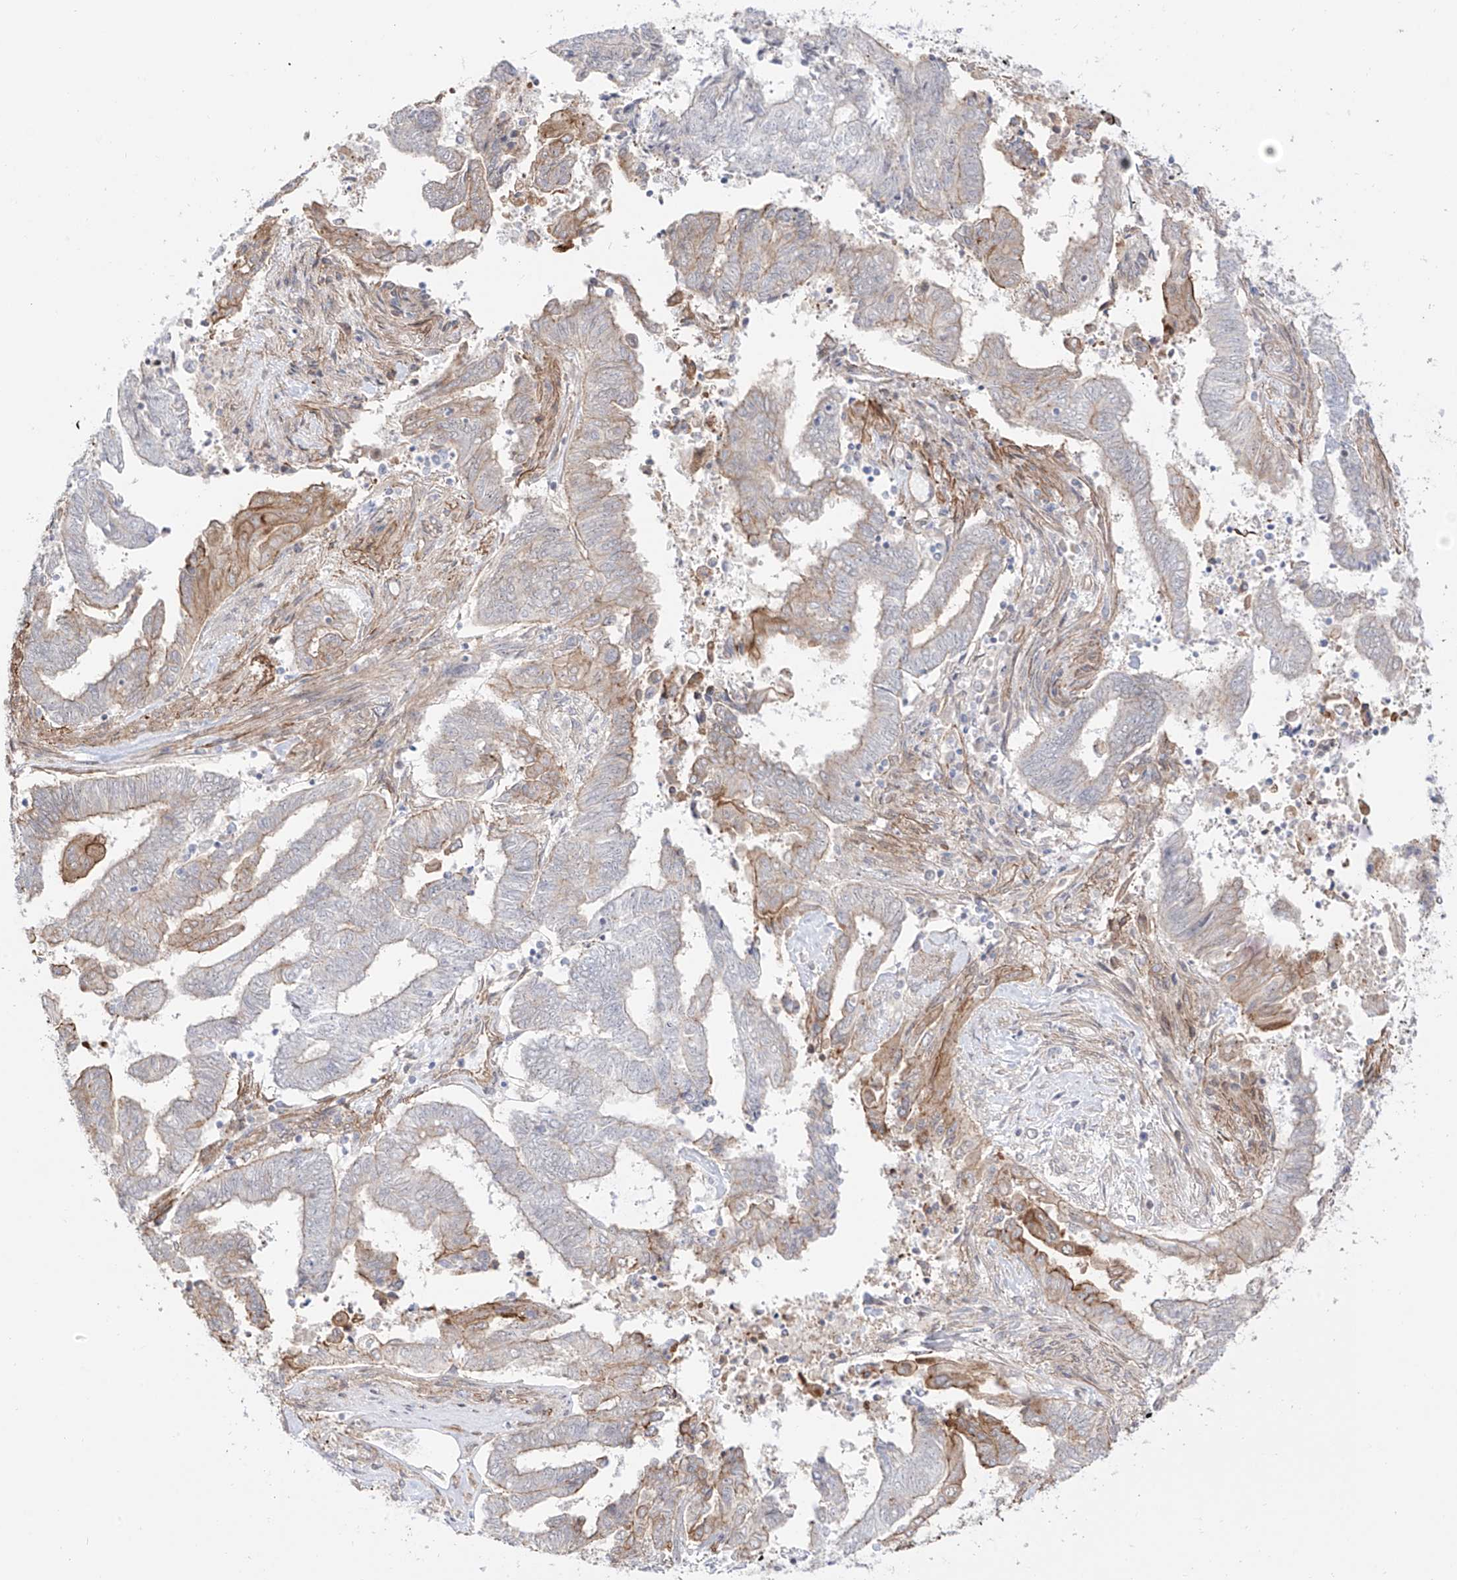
{"staining": {"intensity": "moderate", "quantity": "<25%", "location": "cytoplasmic/membranous"}, "tissue": "endometrial cancer", "cell_type": "Tumor cells", "image_type": "cancer", "snomed": [{"axis": "morphology", "description": "Adenocarcinoma, NOS"}, {"axis": "topography", "description": "Uterus"}, {"axis": "topography", "description": "Endometrium"}], "caption": "This is a micrograph of immunohistochemistry (IHC) staining of endometrial cancer (adenocarcinoma), which shows moderate expression in the cytoplasmic/membranous of tumor cells.", "gene": "ZNF180", "patient": {"sex": "female", "age": 70}}